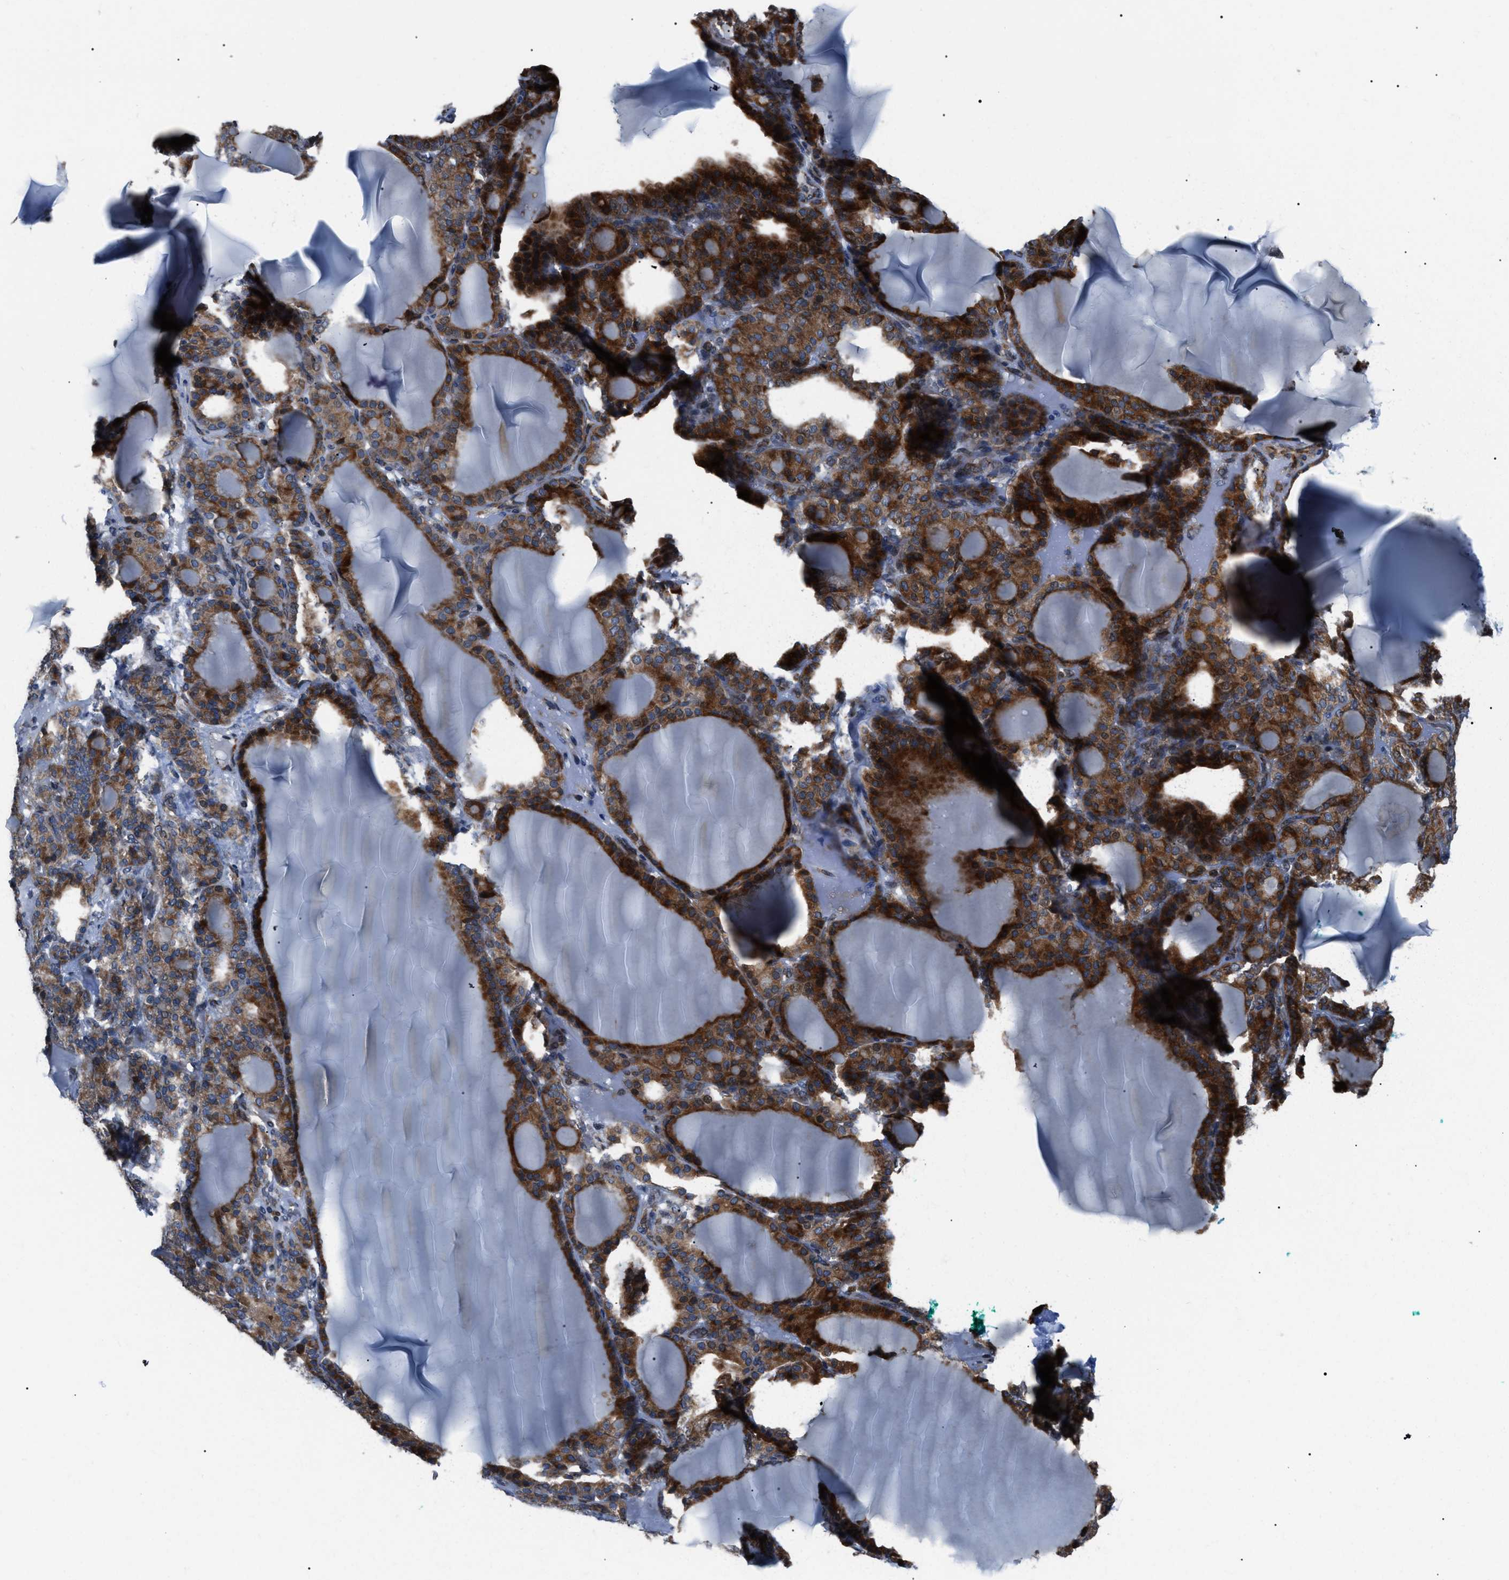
{"staining": {"intensity": "strong", "quantity": ">75%", "location": "cytoplasmic/membranous"}, "tissue": "thyroid gland", "cell_type": "Glandular cells", "image_type": "normal", "snomed": [{"axis": "morphology", "description": "Normal tissue, NOS"}, {"axis": "topography", "description": "Thyroid gland"}], "caption": "Immunohistochemical staining of normal human thyroid gland exhibits >75% levels of strong cytoplasmic/membranous protein positivity in approximately >75% of glandular cells. Immunohistochemistry stains the protein of interest in brown and the nuclei are stained blue.", "gene": "AGO2", "patient": {"sex": "female", "age": 28}}